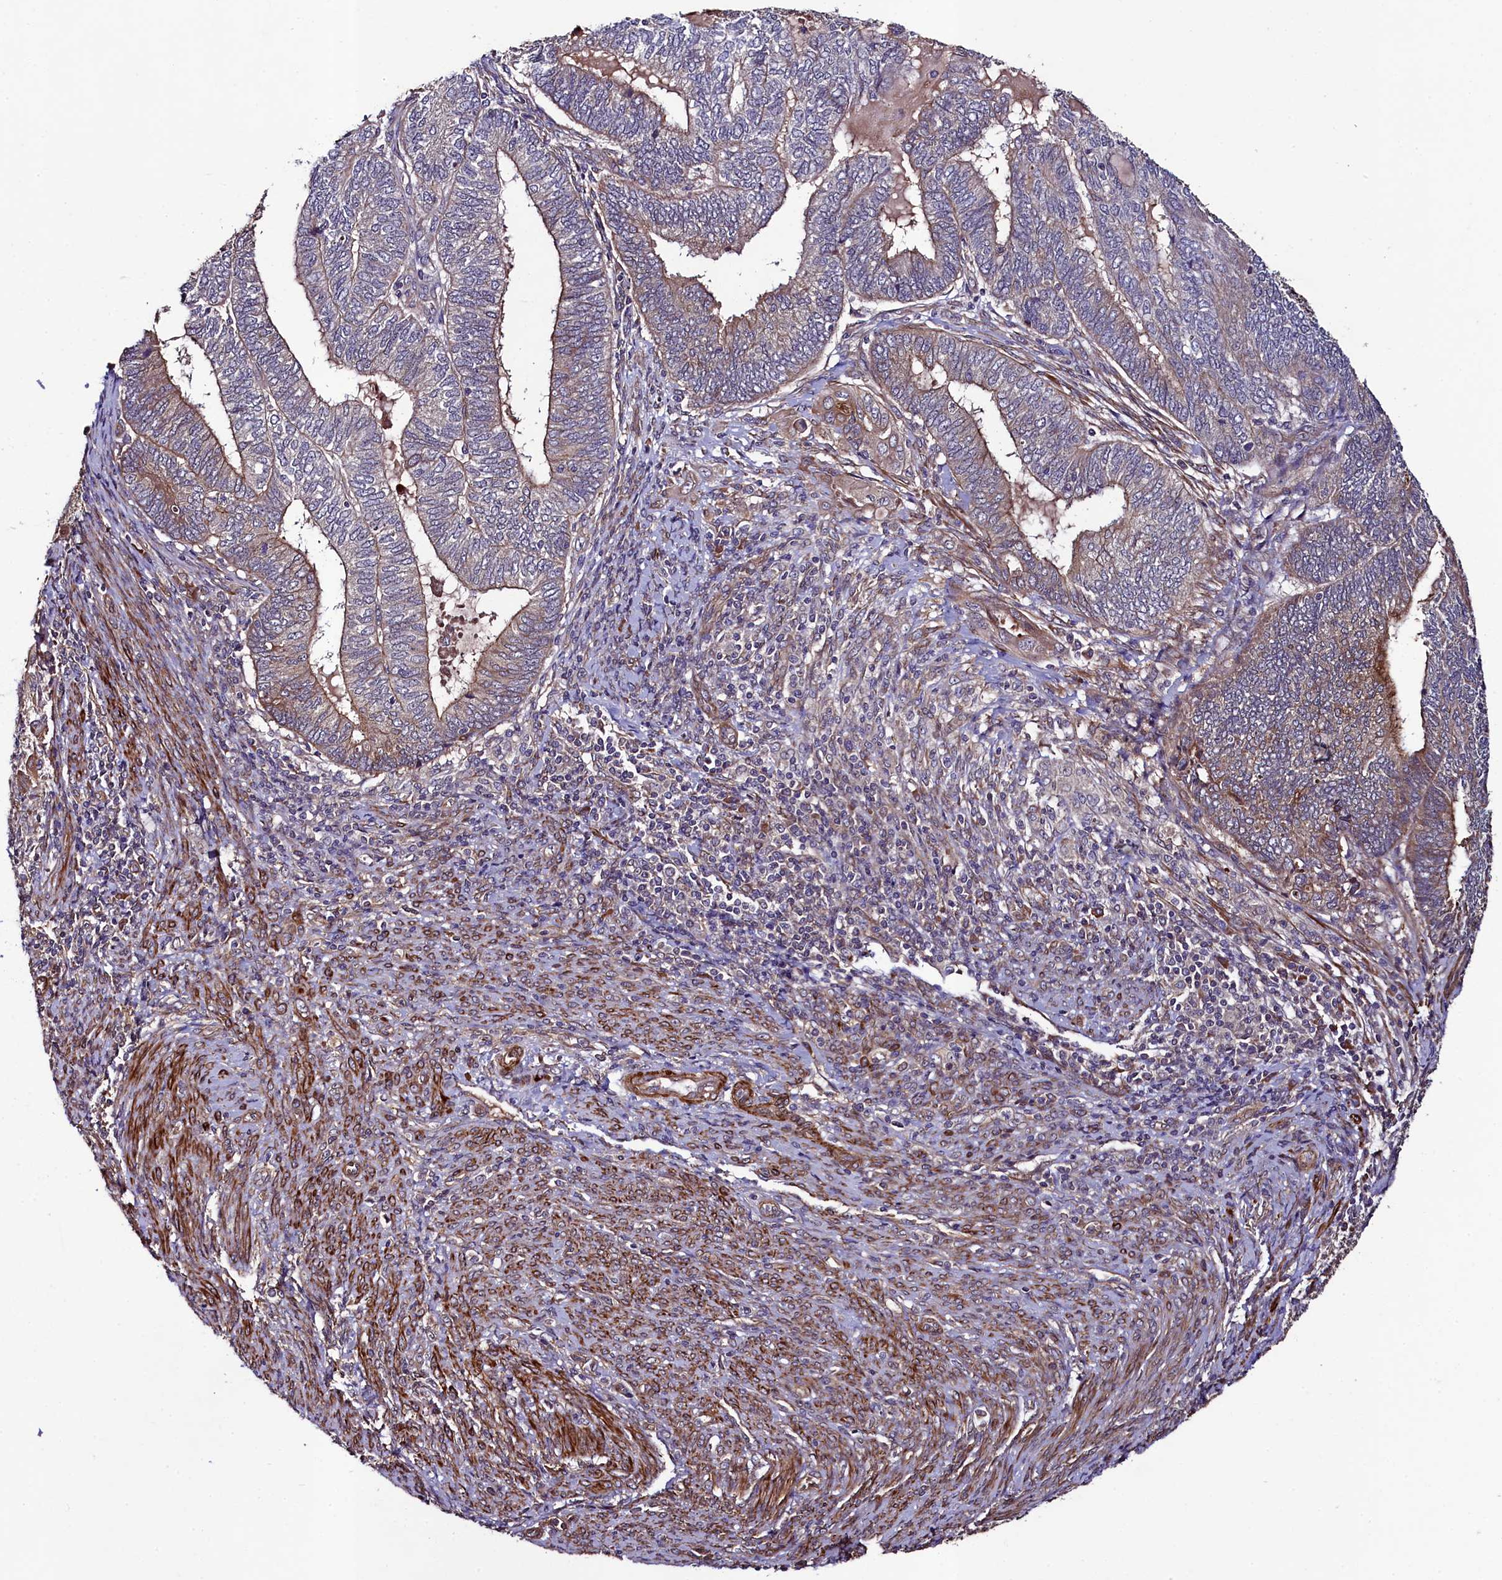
{"staining": {"intensity": "weak", "quantity": "25%-75%", "location": "cytoplasmic/membranous"}, "tissue": "endometrial cancer", "cell_type": "Tumor cells", "image_type": "cancer", "snomed": [{"axis": "morphology", "description": "Adenocarcinoma, NOS"}, {"axis": "topography", "description": "Uterus"}, {"axis": "topography", "description": "Endometrium"}], "caption": "Approximately 25%-75% of tumor cells in human endometrial adenocarcinoma reveal weak cytoplasmic/membranous protein staining as visualized by brown immunohistochemical staining.", "gene": "CCDC102A", "patient": {"sex": "female", "age": 70}}